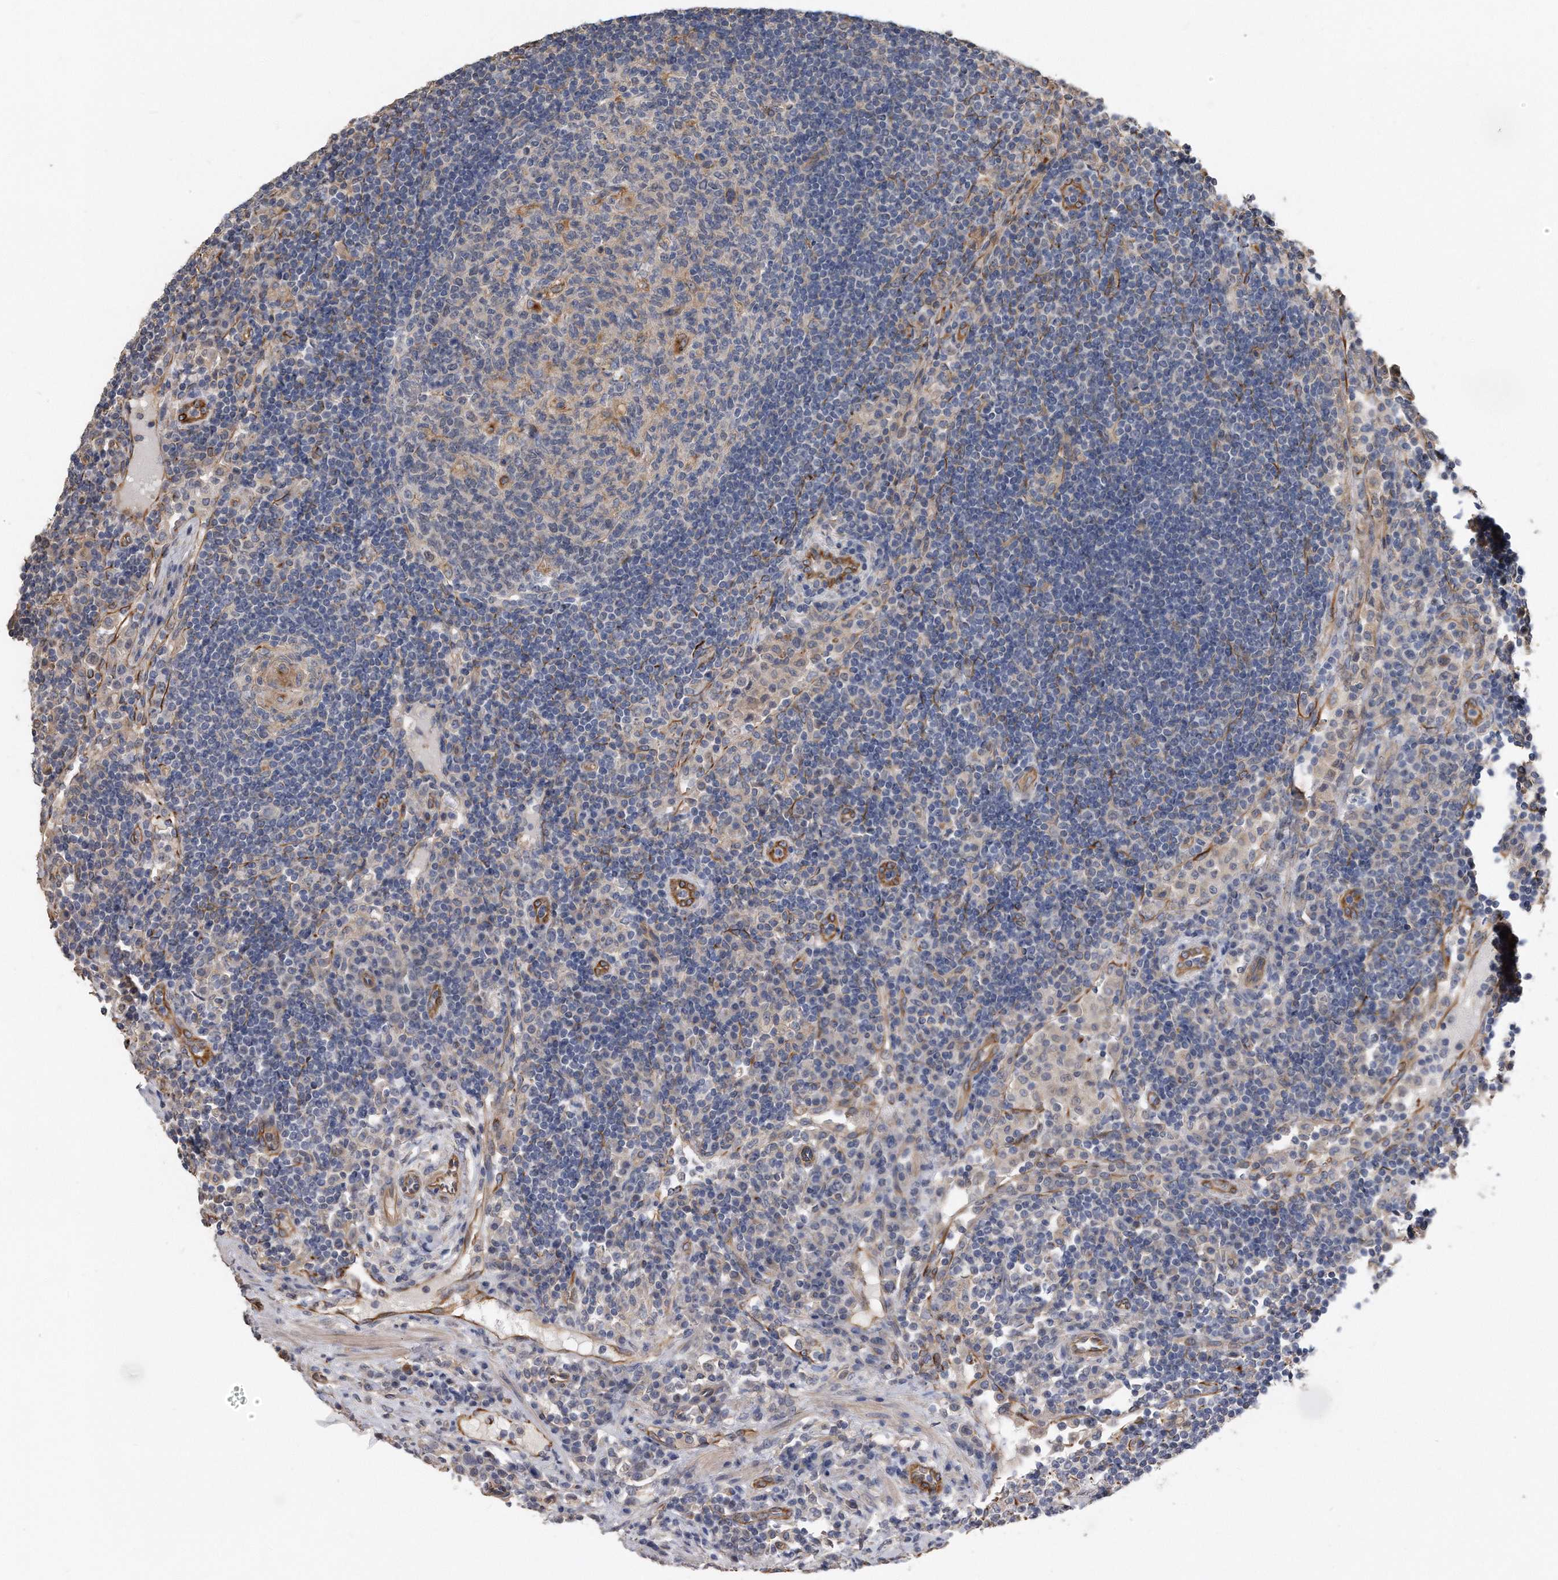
{"staining": {"intensity": "moderate", "quantity": "<25%", "location": "cytoplasmic/membranous"}, "tissue": "lymph node", "cell_type": "Germinal center cells", "image_type": "normal", "snomed": [{"axis": "morphology", "description": "Normal tissue, NOS"}, {"axis": "topography", "description": "Lymph node"}], "caption": "This image shows IHC staining of normal human lymph node, with low moderate cytoplasmic/membranous staining in about <25% of germinal center cells.", "gene": "GPC1", "patient": {"sex": "female", "age": 53}}